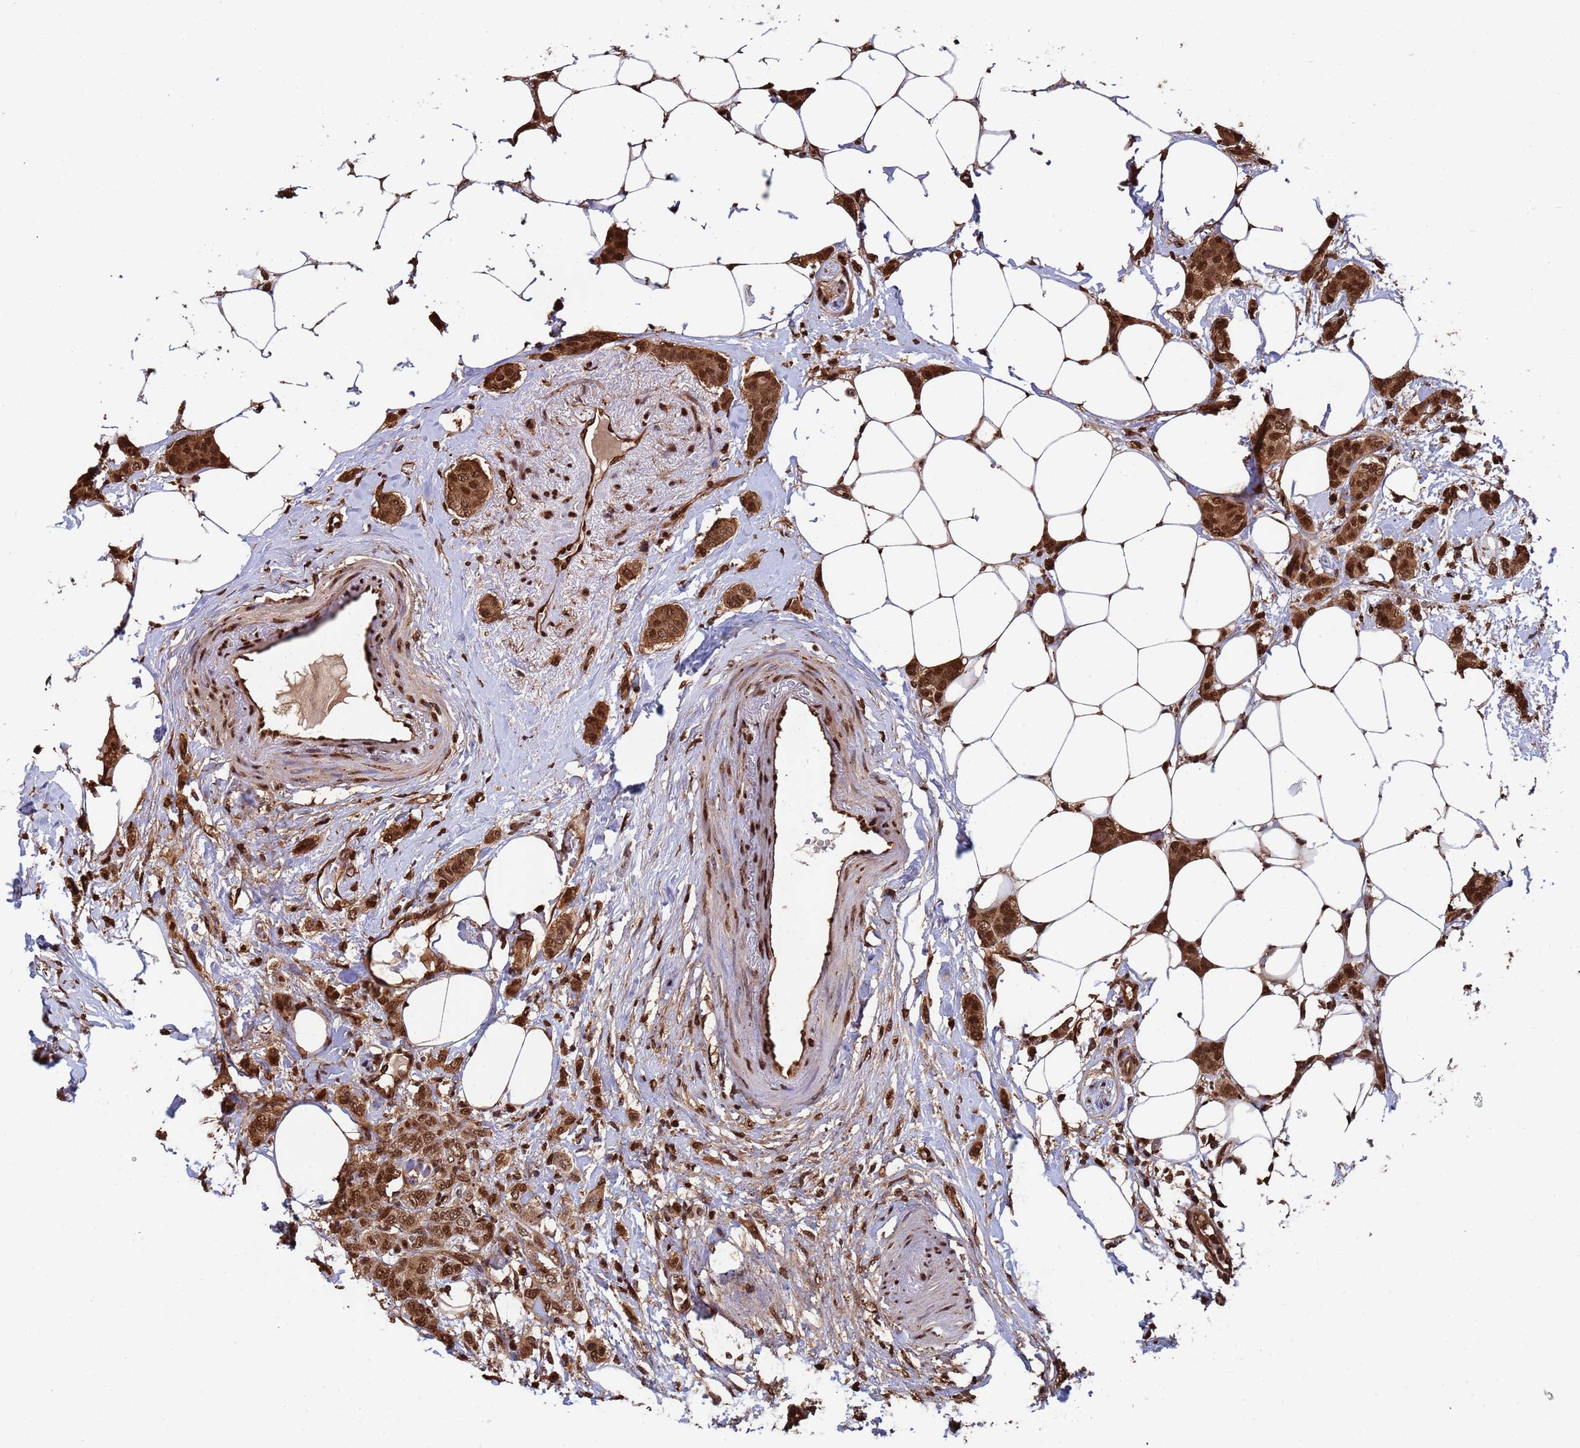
{"staining": {"intensity": "strong", "quantity": ">75%", "location": "cytoplasmic/membranous,nuclear"}, "tissue": "breast cancer", "cell_type": "Tumor cells", "image_type": "cancer", "snomed": [{"axis": "morphology", "description": "Duct carcinoma"}, {"axis": "topography", "description": "Breast"}], "caption": "Human breast invasive ductal carcinoma stained with a brown dye displays strong cytoplasmic/membranous and nuclear positive staining in about >75% of tumor cells.", "gene": "SUMO4", "patient": {"sex": "female", "age": 72}}